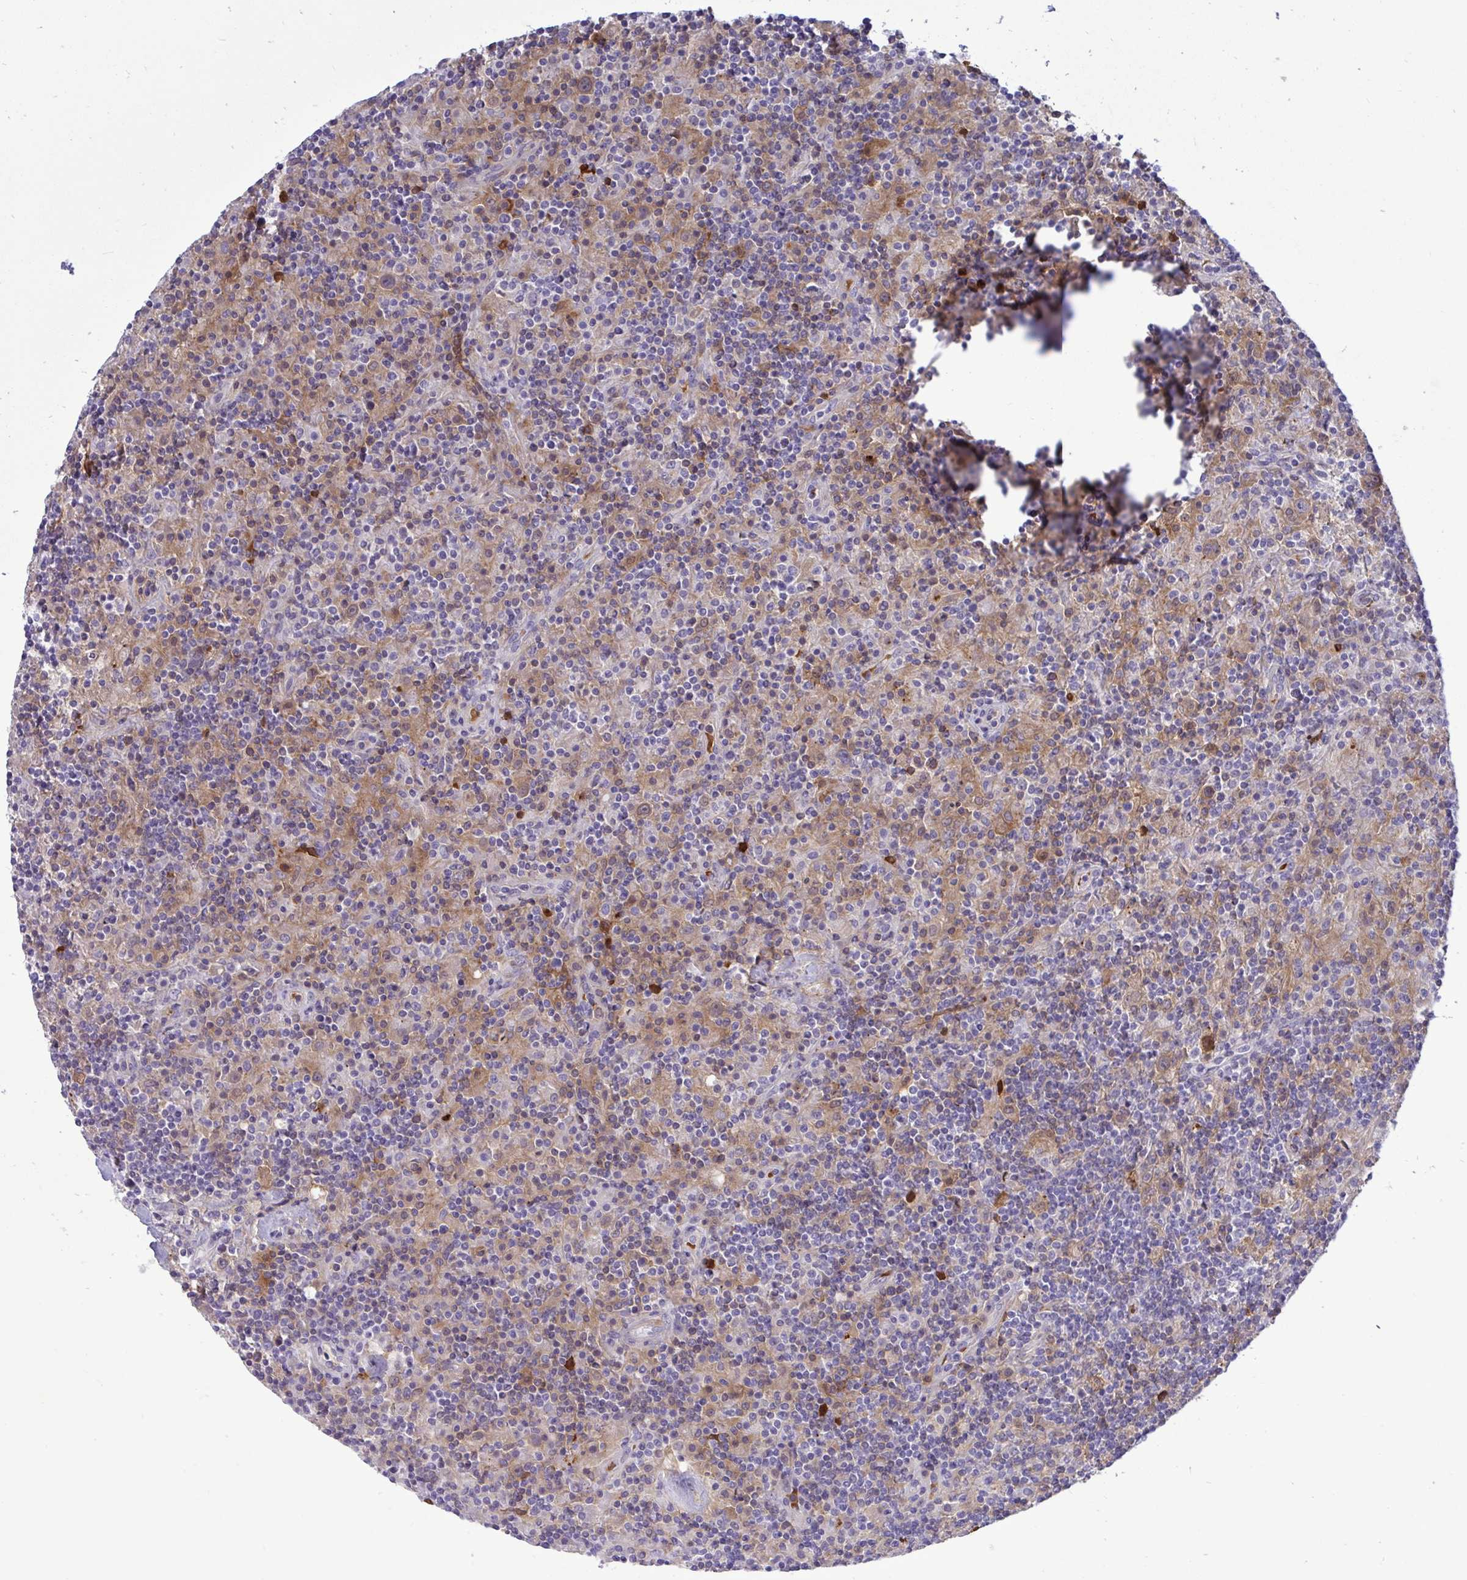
{"staining": {"intensity": "weak", "quantity": "25%-75%", "location": "cytoplasmic/membranous"}, "tissue": "lymphoma", "cell_type": "Tumor cells", "image_type": "cancer", "snomed": [{"axis": "morphology", "description": "Hodgkin's disease, NOS"}, {"axis": "topography", "description": "Lymph node"}], "caption": "A brown stain highlights weak cytoplasmic/membranous positivity of a protein in lymphoma tumor cells. Nuclei are stained in blue.", "gene": "F2", "patient": {"sex": "male", "age": 70}}